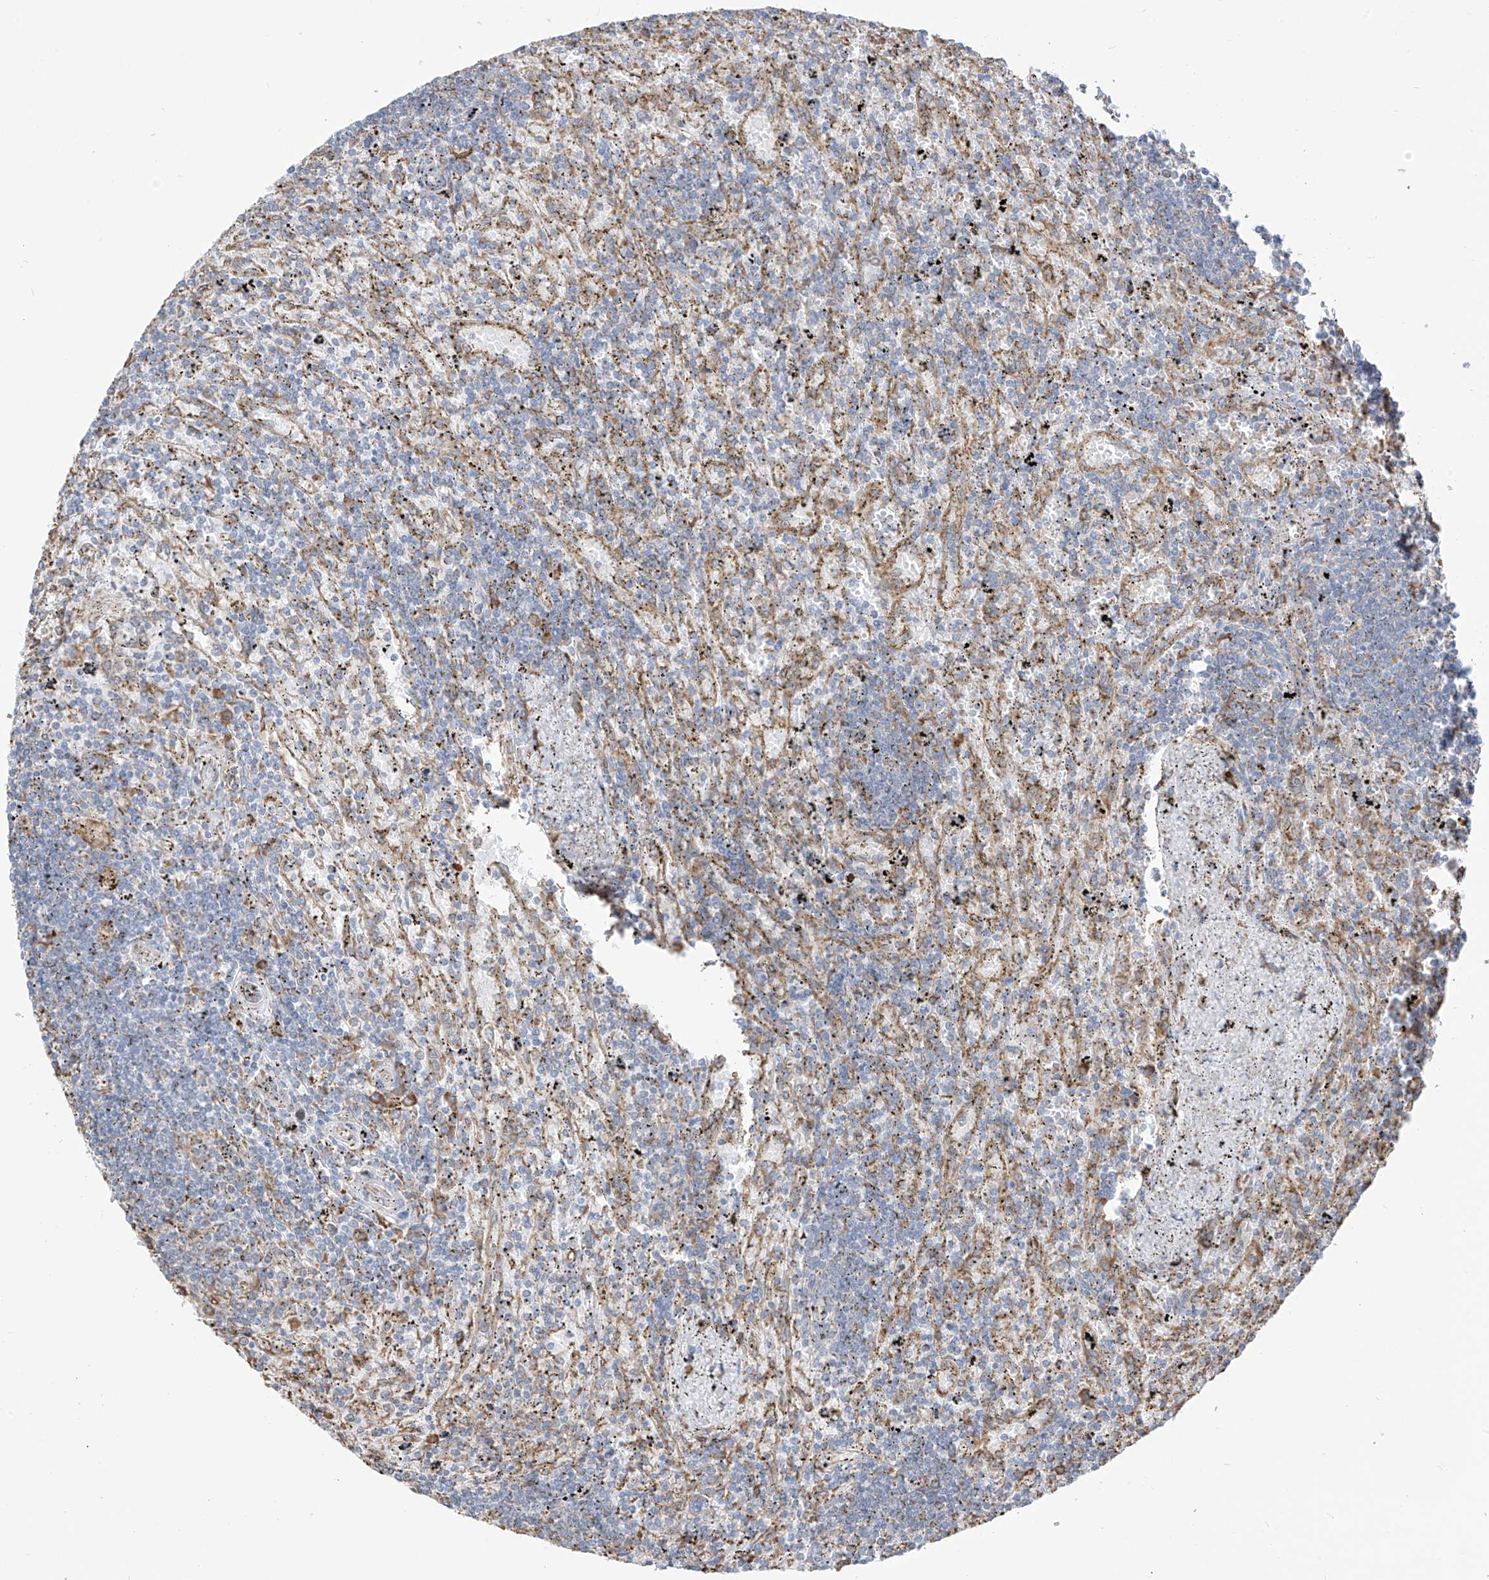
{"staining": {"intensity": "negative", "quantity": "none", "location": "none"}, "tissue": "lymphoma", "cell_type": "Tumor cells", "image_type": "cancer", "snomed": [{"axis": "morphology", "description": "Malignant lymphoma, non-Hodgkin's type, Low grade"}, {"axis": "topography", "description": "Spleen"}], "caption": "Lymphoma was stained to show a protein in brown. There is no significant positivity in tumor cells.", "gene": "PDIA6", "patient": {"sex": "male", "age": 76}}